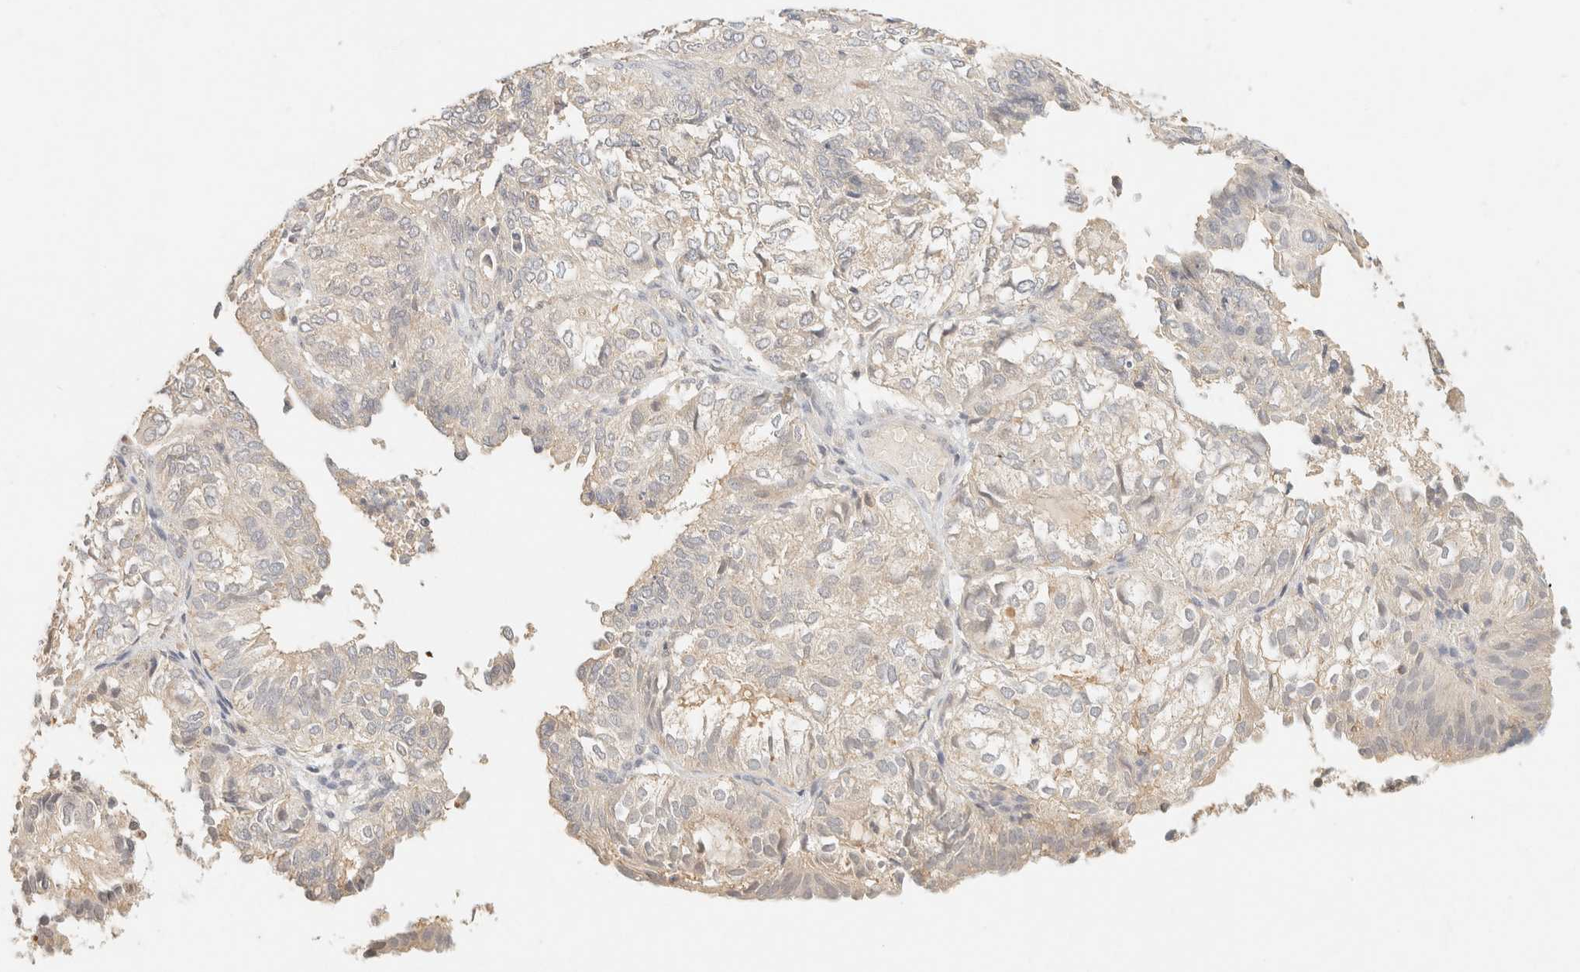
{"staining": {"intensity": "negative", "quantity": "none", "location": "none"}, "tissue": "endometrial cancer", "cell_type": "Tumor cells", "image_type": "cancer", "snomed": [{"axis": "morphology", "description": "Adenocarcinoma, NOS"}, {"axis": "topography", "description": "Uterus"}], "caption": "Endometrial adenocarcinoma was stained to show a protein in brown. There is no significant positivity in tumor cells.", "gene": "TIMD4", "patient": {"sex": "female", "age": 60}}